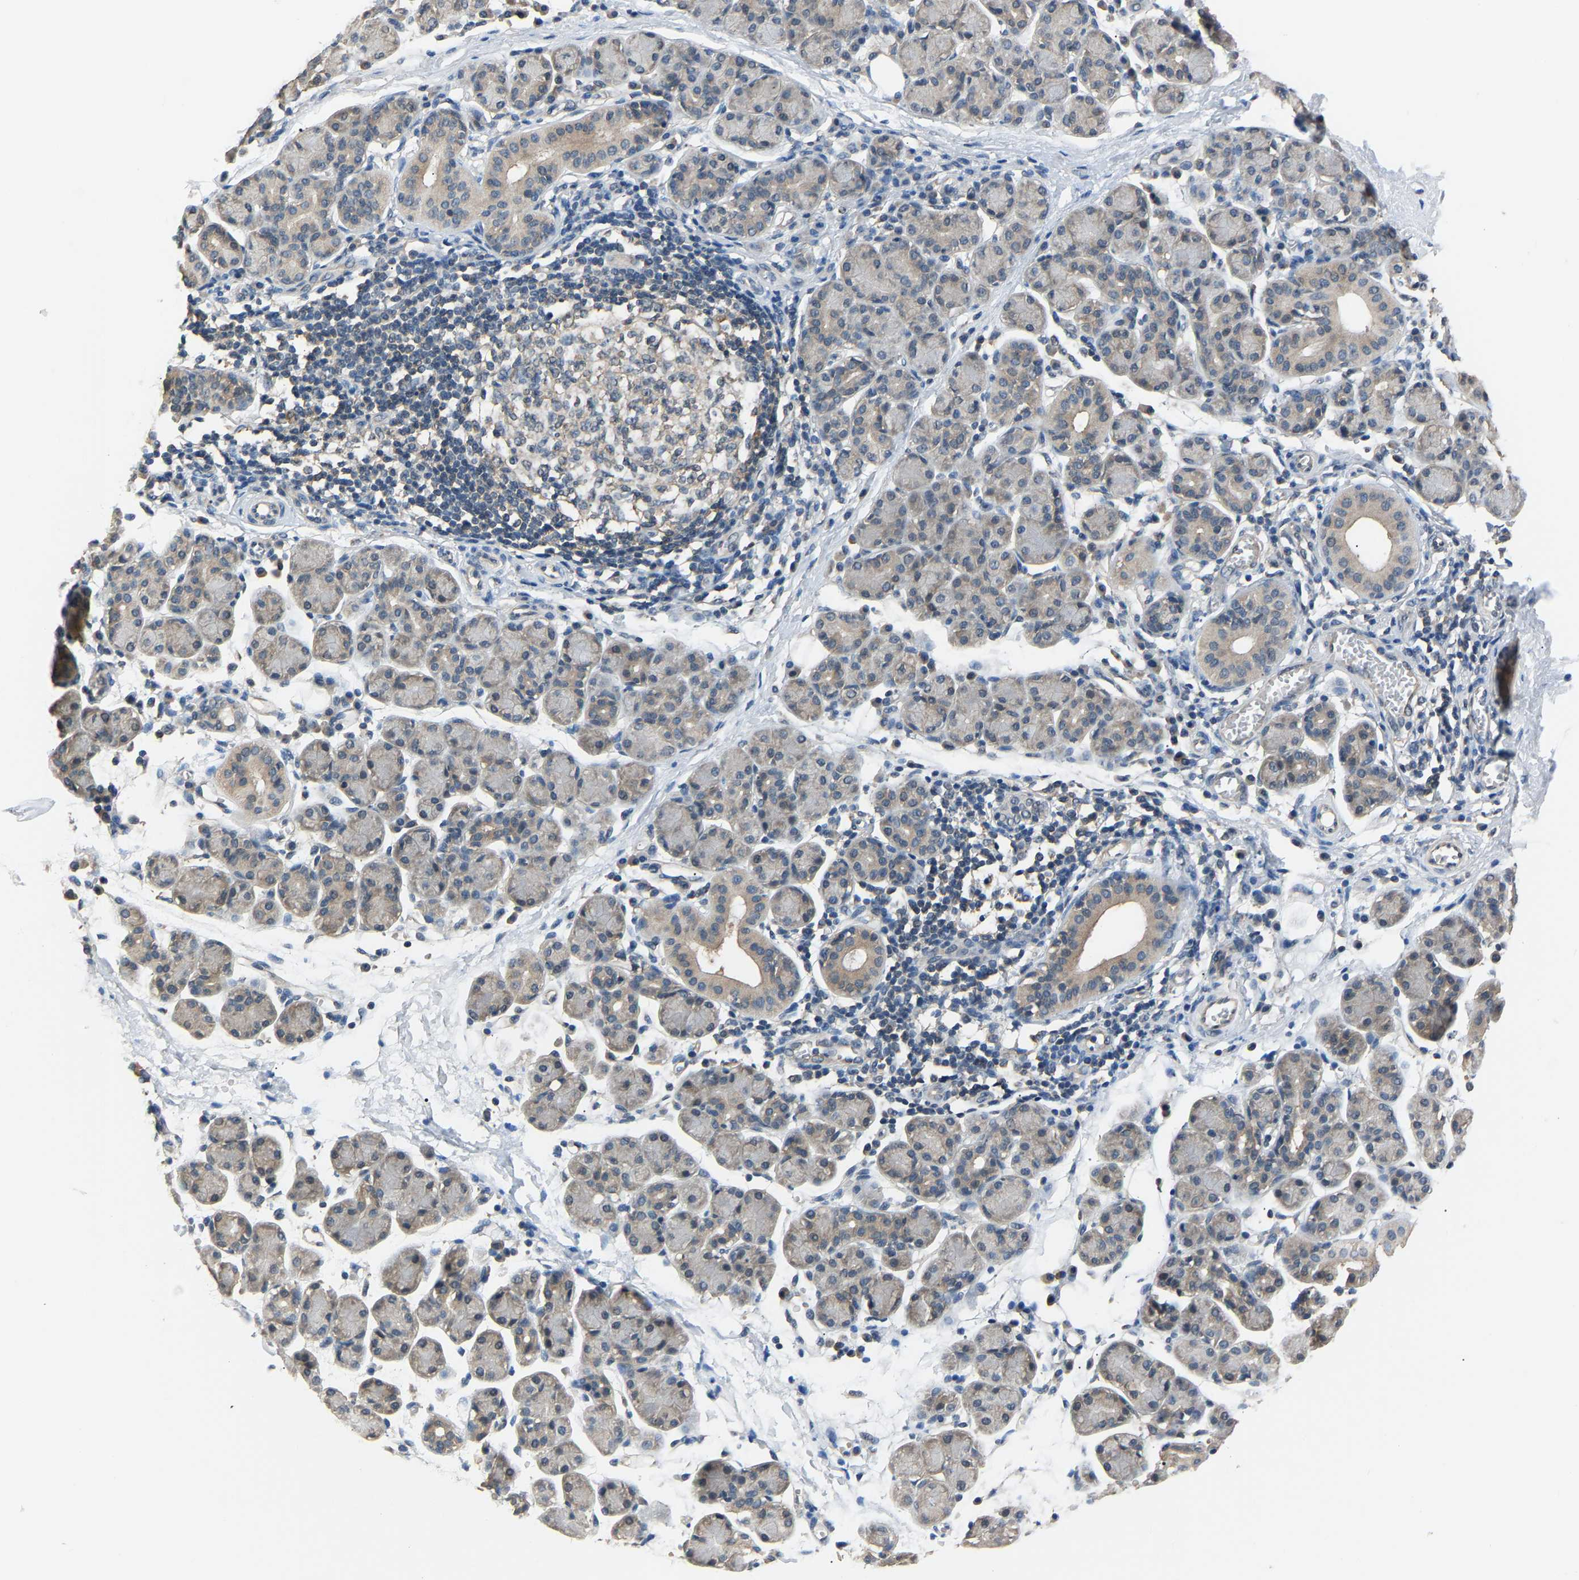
{"staining": {"intensity": "weak", "quantity": "25%-75%", "location": "cytoplasmic/membranous"}, "tissue": "salivary gland", "cell_type": "Glandular cells", "image_type": "normal", "snomed": [{"axis": "morphology", "description": "Normal tissue, NOS"}, {"axis": "morphology", "description": "Inflammation, NOS"}, {"axis": "topography", "description": "Lymph node"}, {"axis": "topography", "description": "Salivary gland"}], "caption": "Salivary gland stained with DAB (3,3'-diaminobenzidine) immunohistochemistry (IHC) demonstrates low levels of weak cytoplasmic/membranous positivity in about 25%-75% of glandular cells. The protein of interest is stained brown, and the nuclei are stained in blue (DAB IHC with brightfield microscopy, high magnification).", "gene": "ABCC9", "patient": {"sex": "male", "age": 3}}